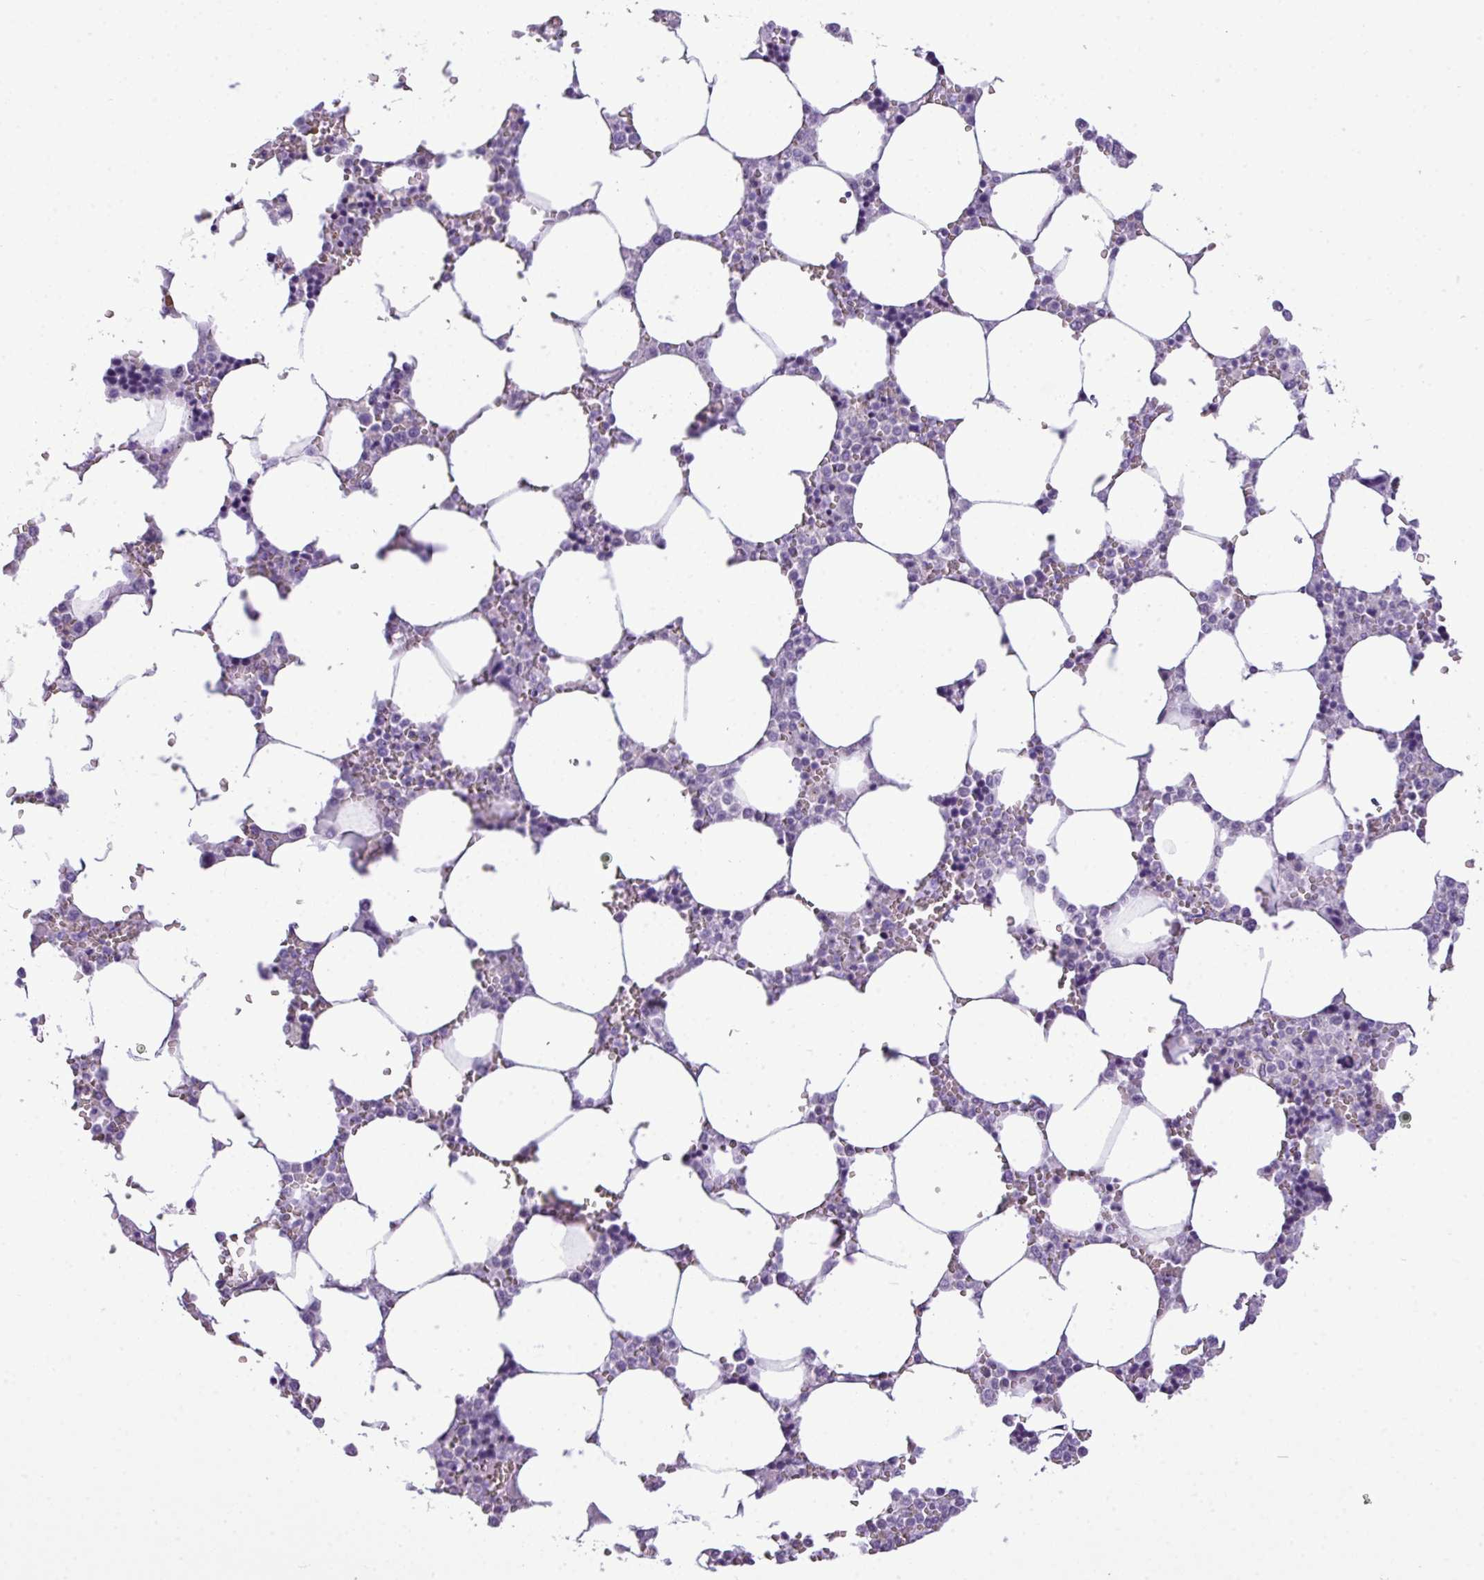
{"staining": {"intensity": "negative", "quantity": "none", "location": "none"}, "tissue": "bone marrow", "cell_type": "Hematopoietic cells", "image_type": "normal", "snomed": [{"axis": "morphology", "description": "Normal tissue, NOS"}, {"axis": "topography", "description": "Bone marrow"}], "caption": "Immunohistochemistry image of normal human bone marrow stained for a protein (brown), which shows no expression in hematopoietic cells. (Immunohistochemistry (ihc), brightfield microscopy, high magnification).", "gene": "RBMXL2", "patient": {"sex": "male", "age": 64}}